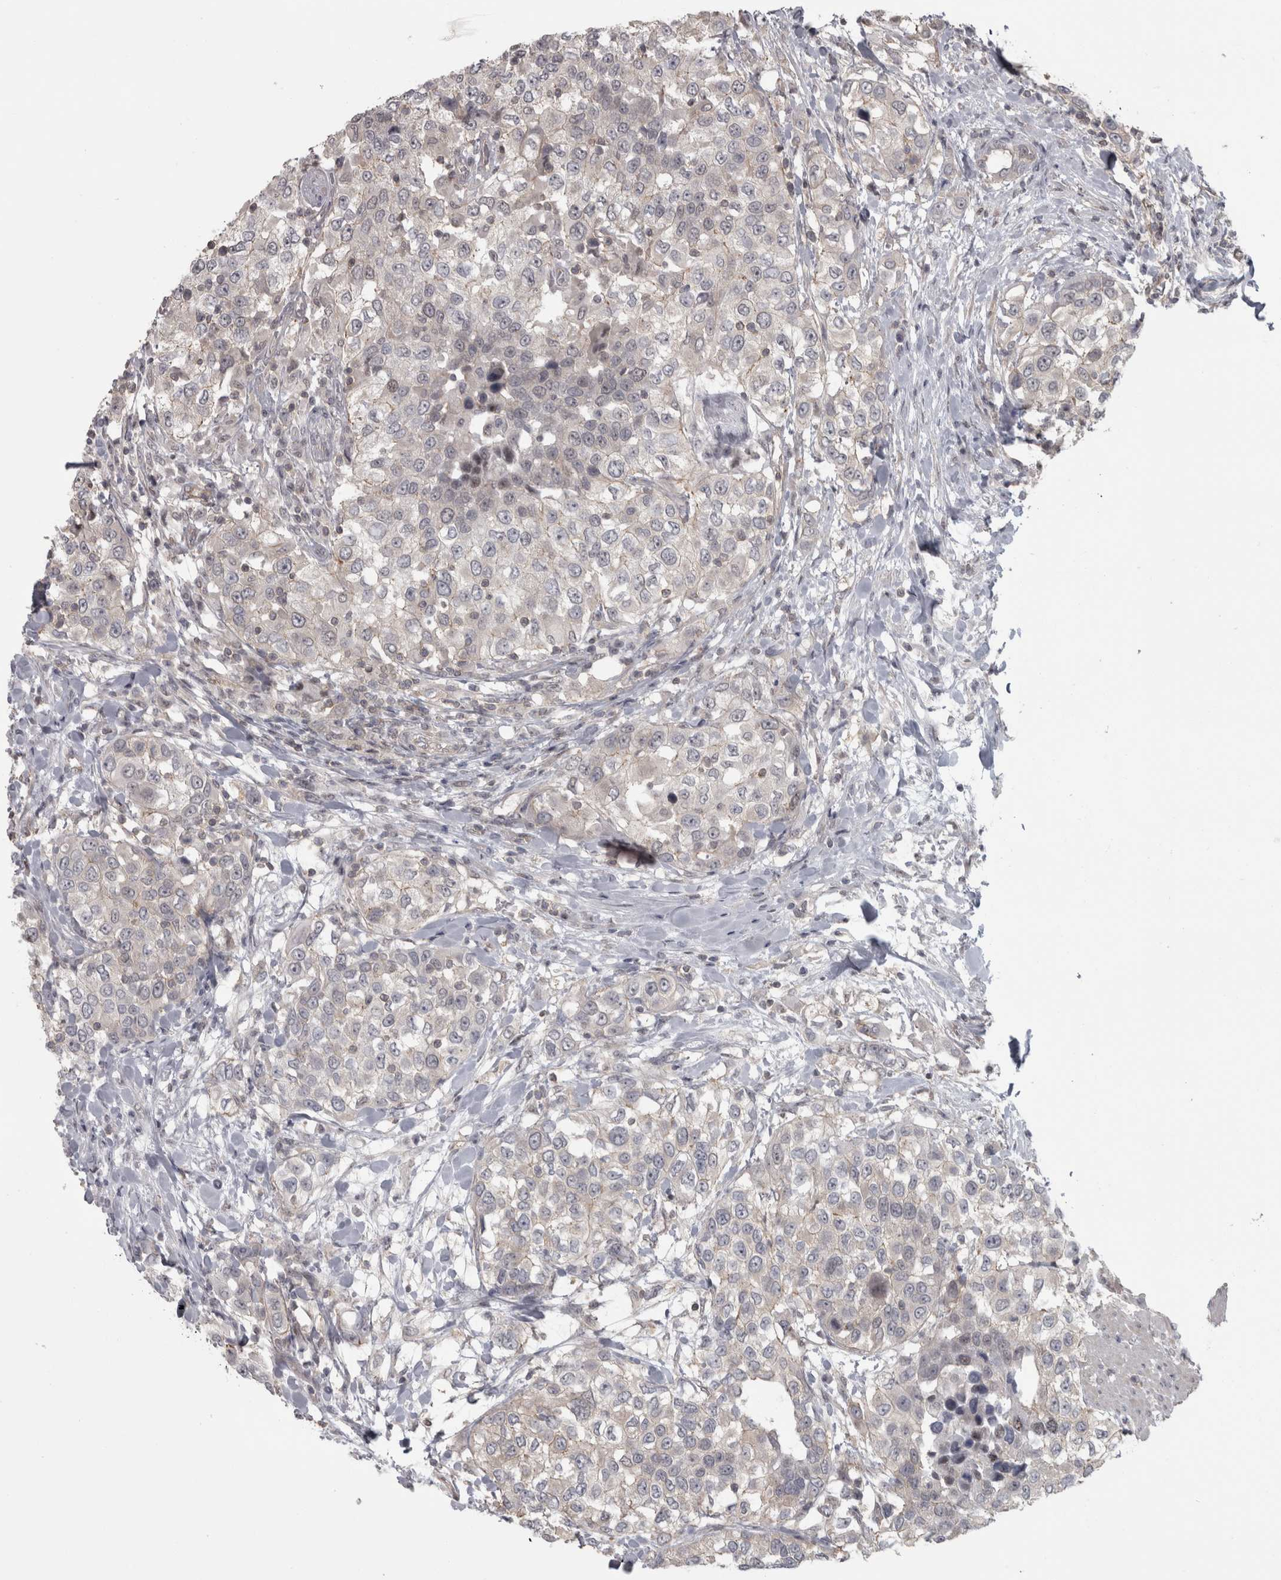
{"staining": {"intensity": "weak", "quantity": "<25%", "location": "cytoplasmic/membranous"}, "tissue": "urothelial cancer", "cell_type": "Tumor cells", "image_type": "cancer", "snomed": [{"axis": "morphology", "description": "Urothelial carcinoma, High grade"}, {"axis": "topography", "description": "Urinary bladder"}], "caption": "Histopathology image shows no significant protein positivity in tumor cells of urothelial cancer.", "gene": "PPP1R12B", "patient": {"sex": "female", "age": 80}}